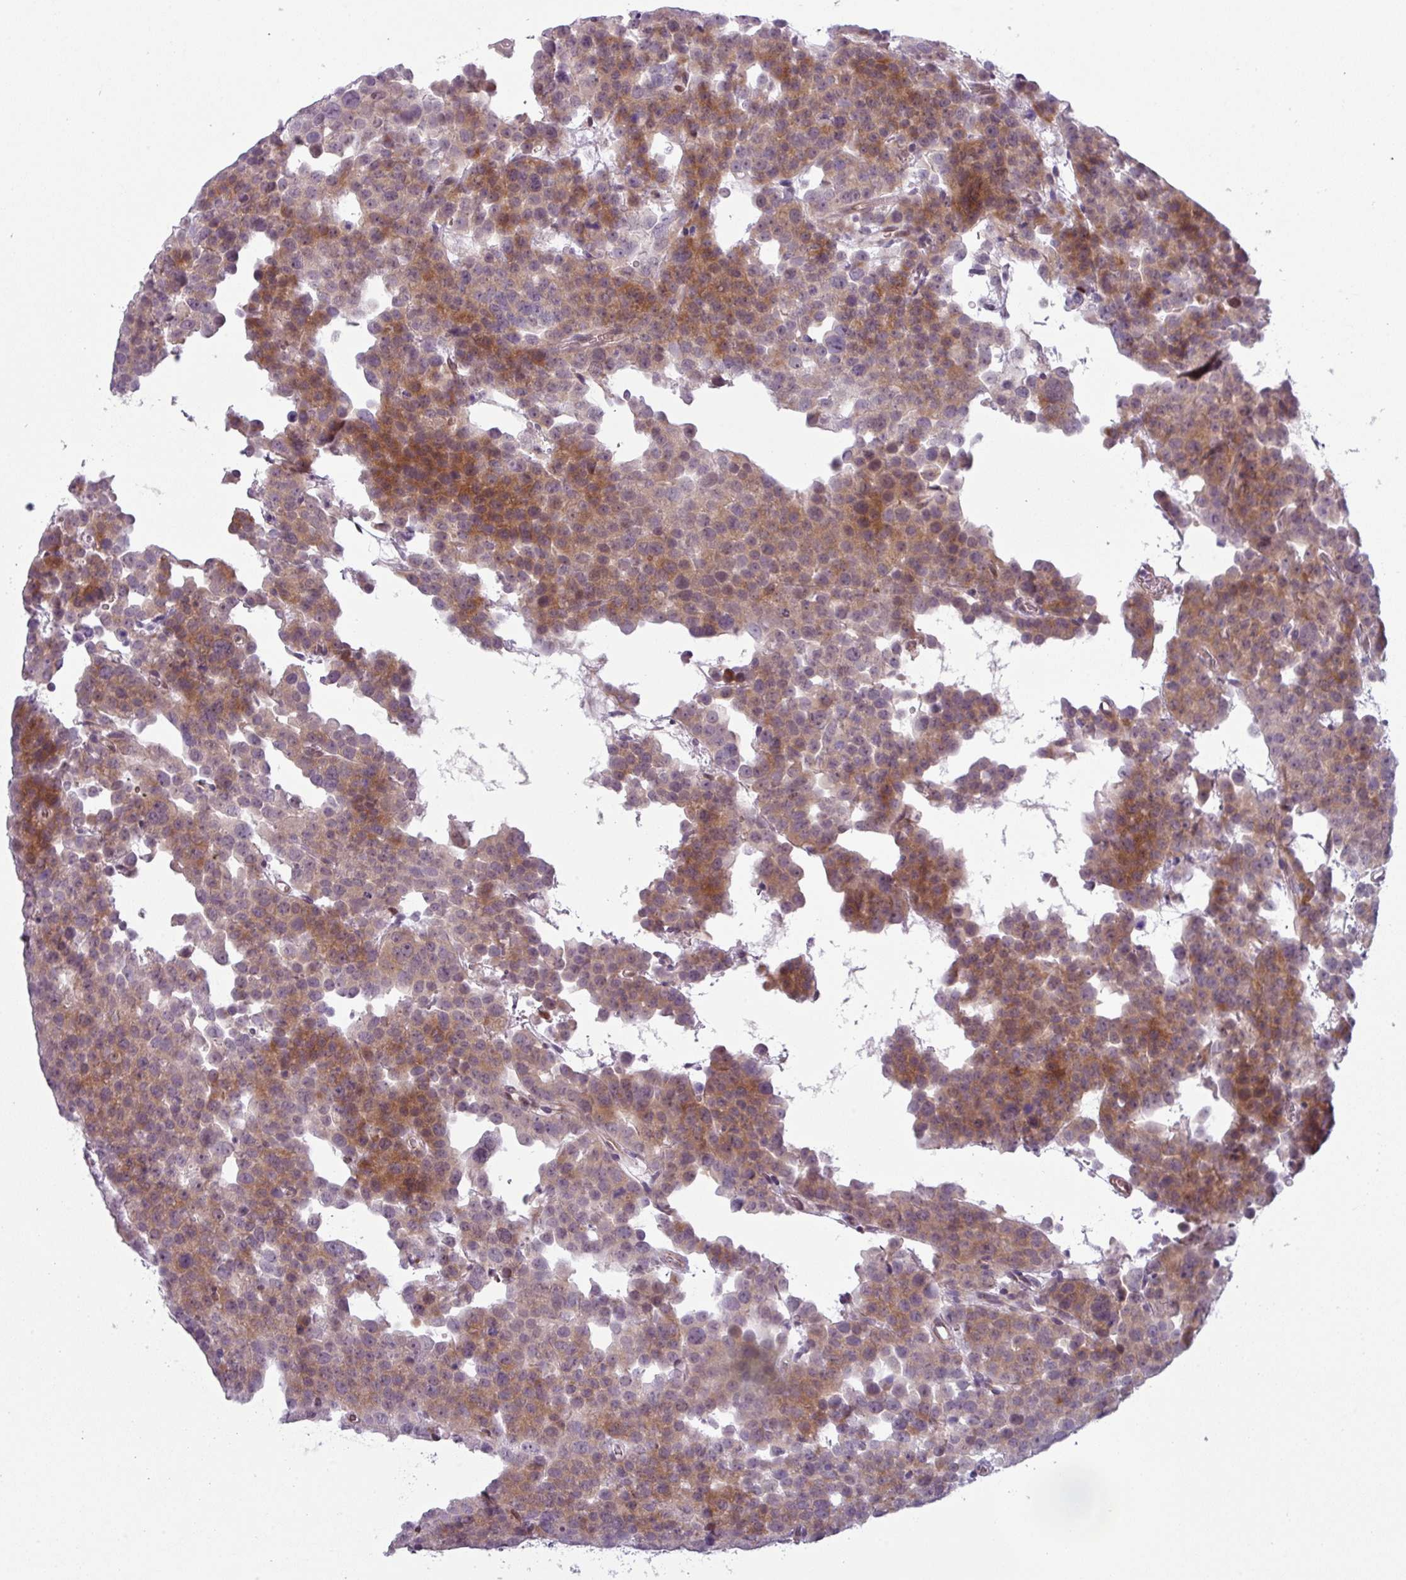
{"staining": {"intensity": "moderate", "quantity": ">75%", "location": "cytoplasmic/membranous"}, "tissue": "testis cancer", "cell_type": "Tumor cells", "image_type": "cancer", "snomed": [{"axis": "morphology", "description": "Seminoma, NOS"}, {"axis": "topography", "description": "Testis"}], "caption": "There is medium levels of moderate cytoplasmic/membranous positivity in tumor cells of testis cancer (seminoma), as demonstrated by immunohistochemical staining (brown color).", "gene": "PRAMEF12", "patient": {"sex": "male", "age": 71}}